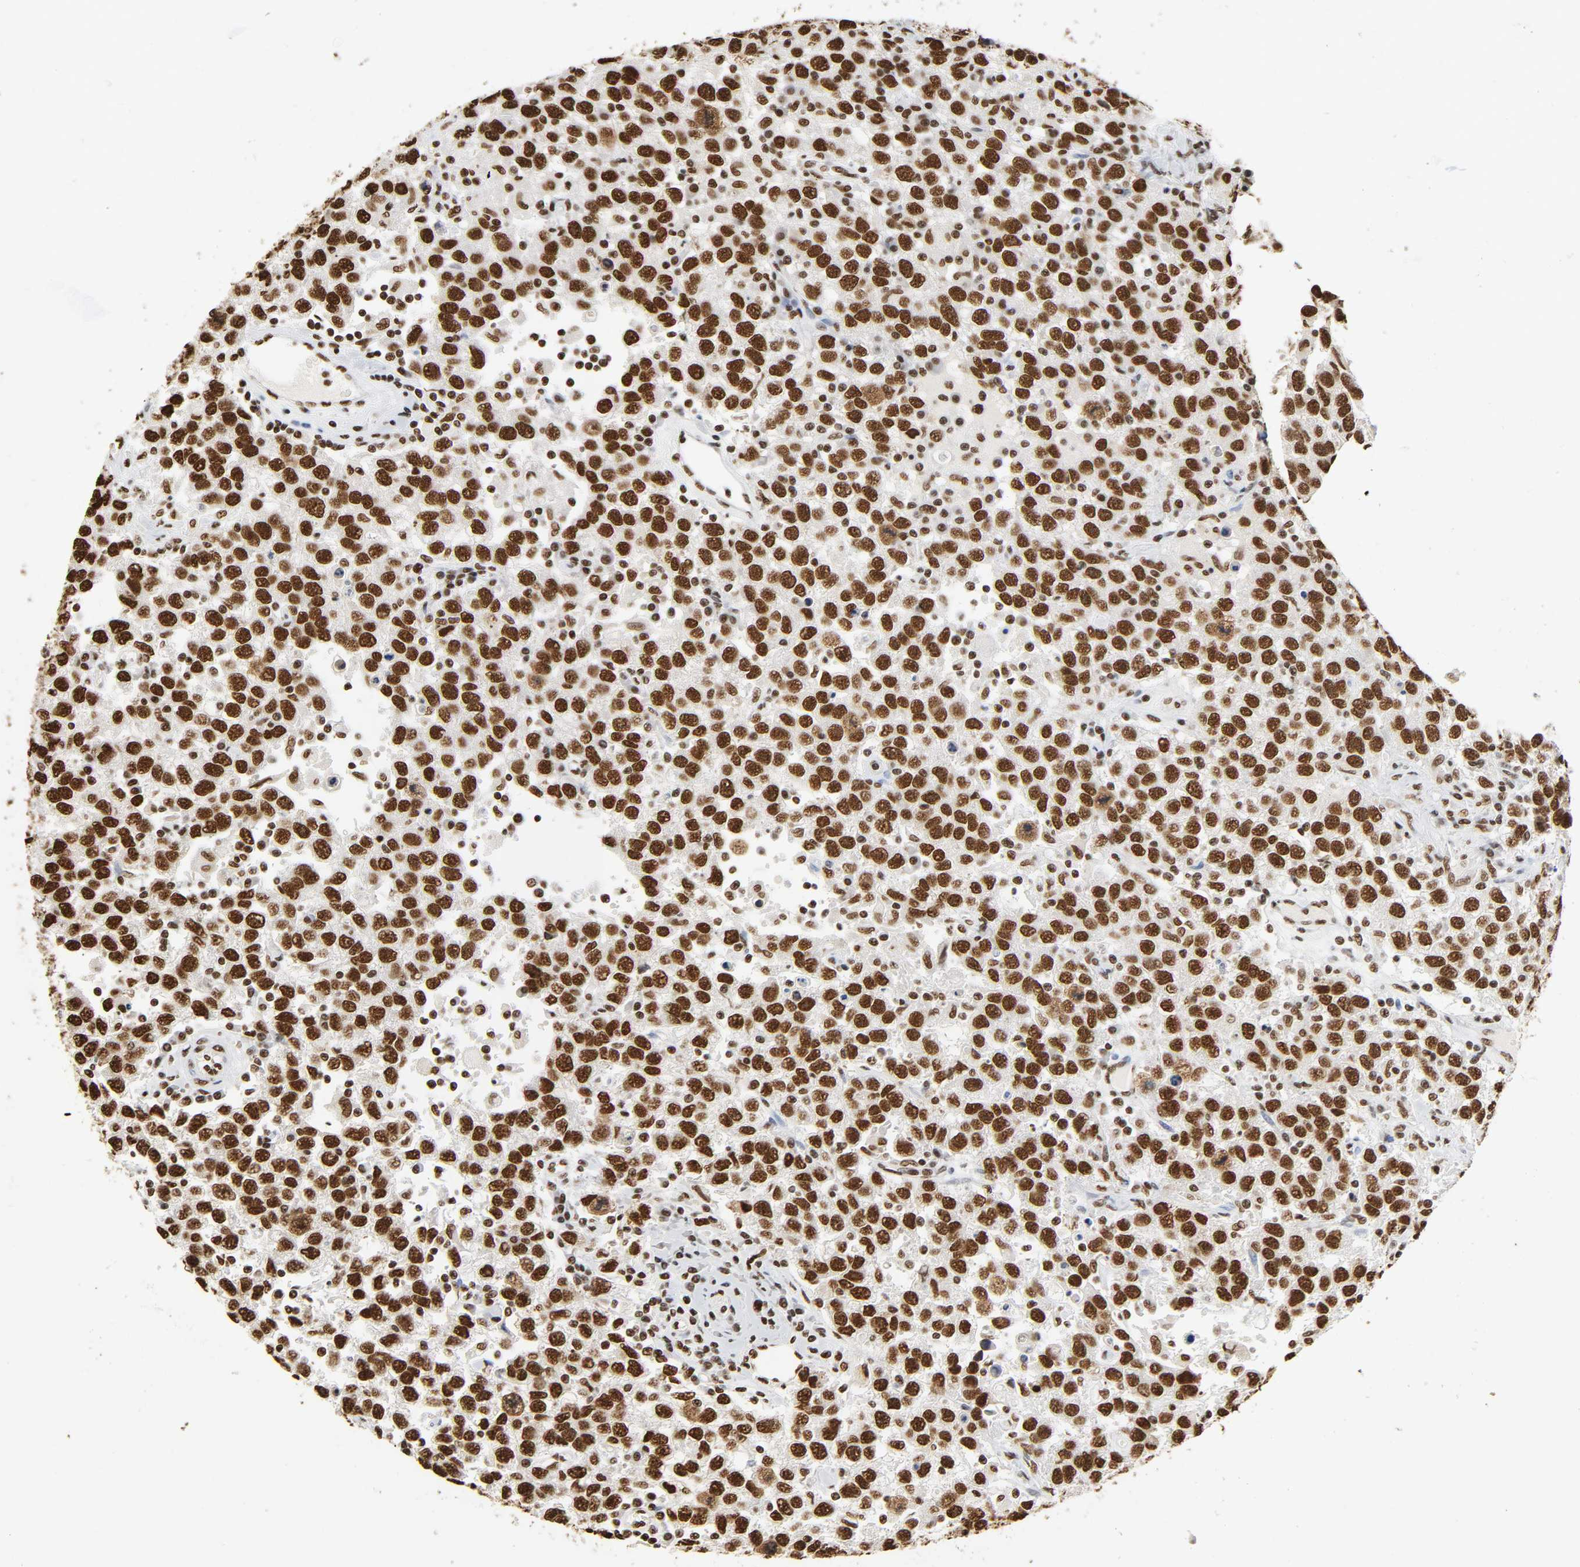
{"staining": {"intensity": "strong", "quantity": ">75%", "location": "nuclear"}, "tissue": "testis cancer", "cell_type": "Tumor cells", "image_type": "cancer", "snomed": [{"axis": "morphology", "description": "Seminoma, NOS"}, {"axis": "topography", "description": "Testis"}], "caption": "An IHC photomicrograph of neoplastic tissue is shown. Protein staining in brown labels strong nuclear positivity in testis cancer (seminoma) within tumor cells. The staining was performed using DAB (3,3'-diaminobenzidine), with brown indicating positive protein expression. Nuclei are stained blue with hematoxylin.", "gene": "HNRNPC", "patient": {"sex": "male", "age": 41}}